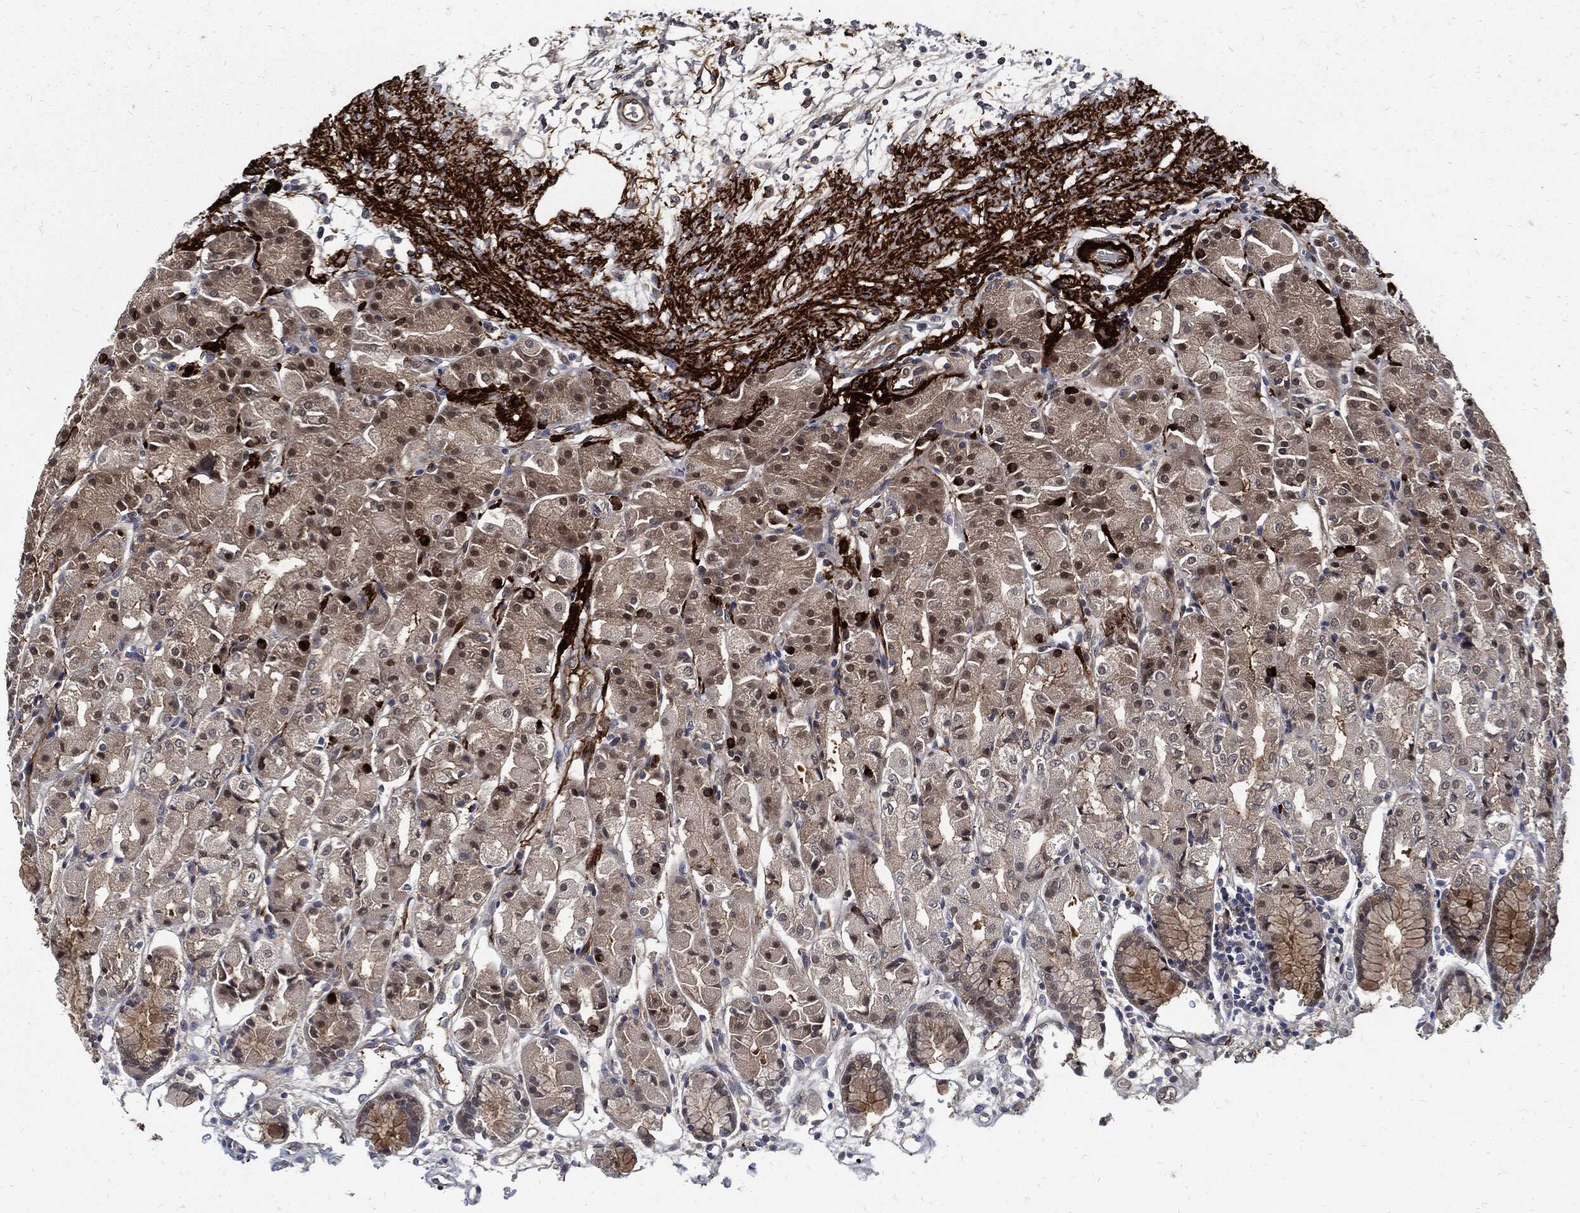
{"staining": {"intensity": "strong", "quantity": "<25%", "location": "cytoplasmic/membranous,nuclear"}, "tissue": "stomach", "cell_type": "Glandular cells", "image_type": "normal", "snomed": [{"axis": "morphology", "description": "Normal tissue, NOS"}, {"axis": "morphology", "description": "Adenocarcinoma, NOS"}, {"axis": "topography", "description": "Stomach"}], "caption": "This is an image of immunohistochemistry staining of normal stomach, which shows strong expression in the cytoplasmic/membranous,nuclear of glandular cells.", "gene": "CLU", "patient": {"sex": "female", "age": 81}}